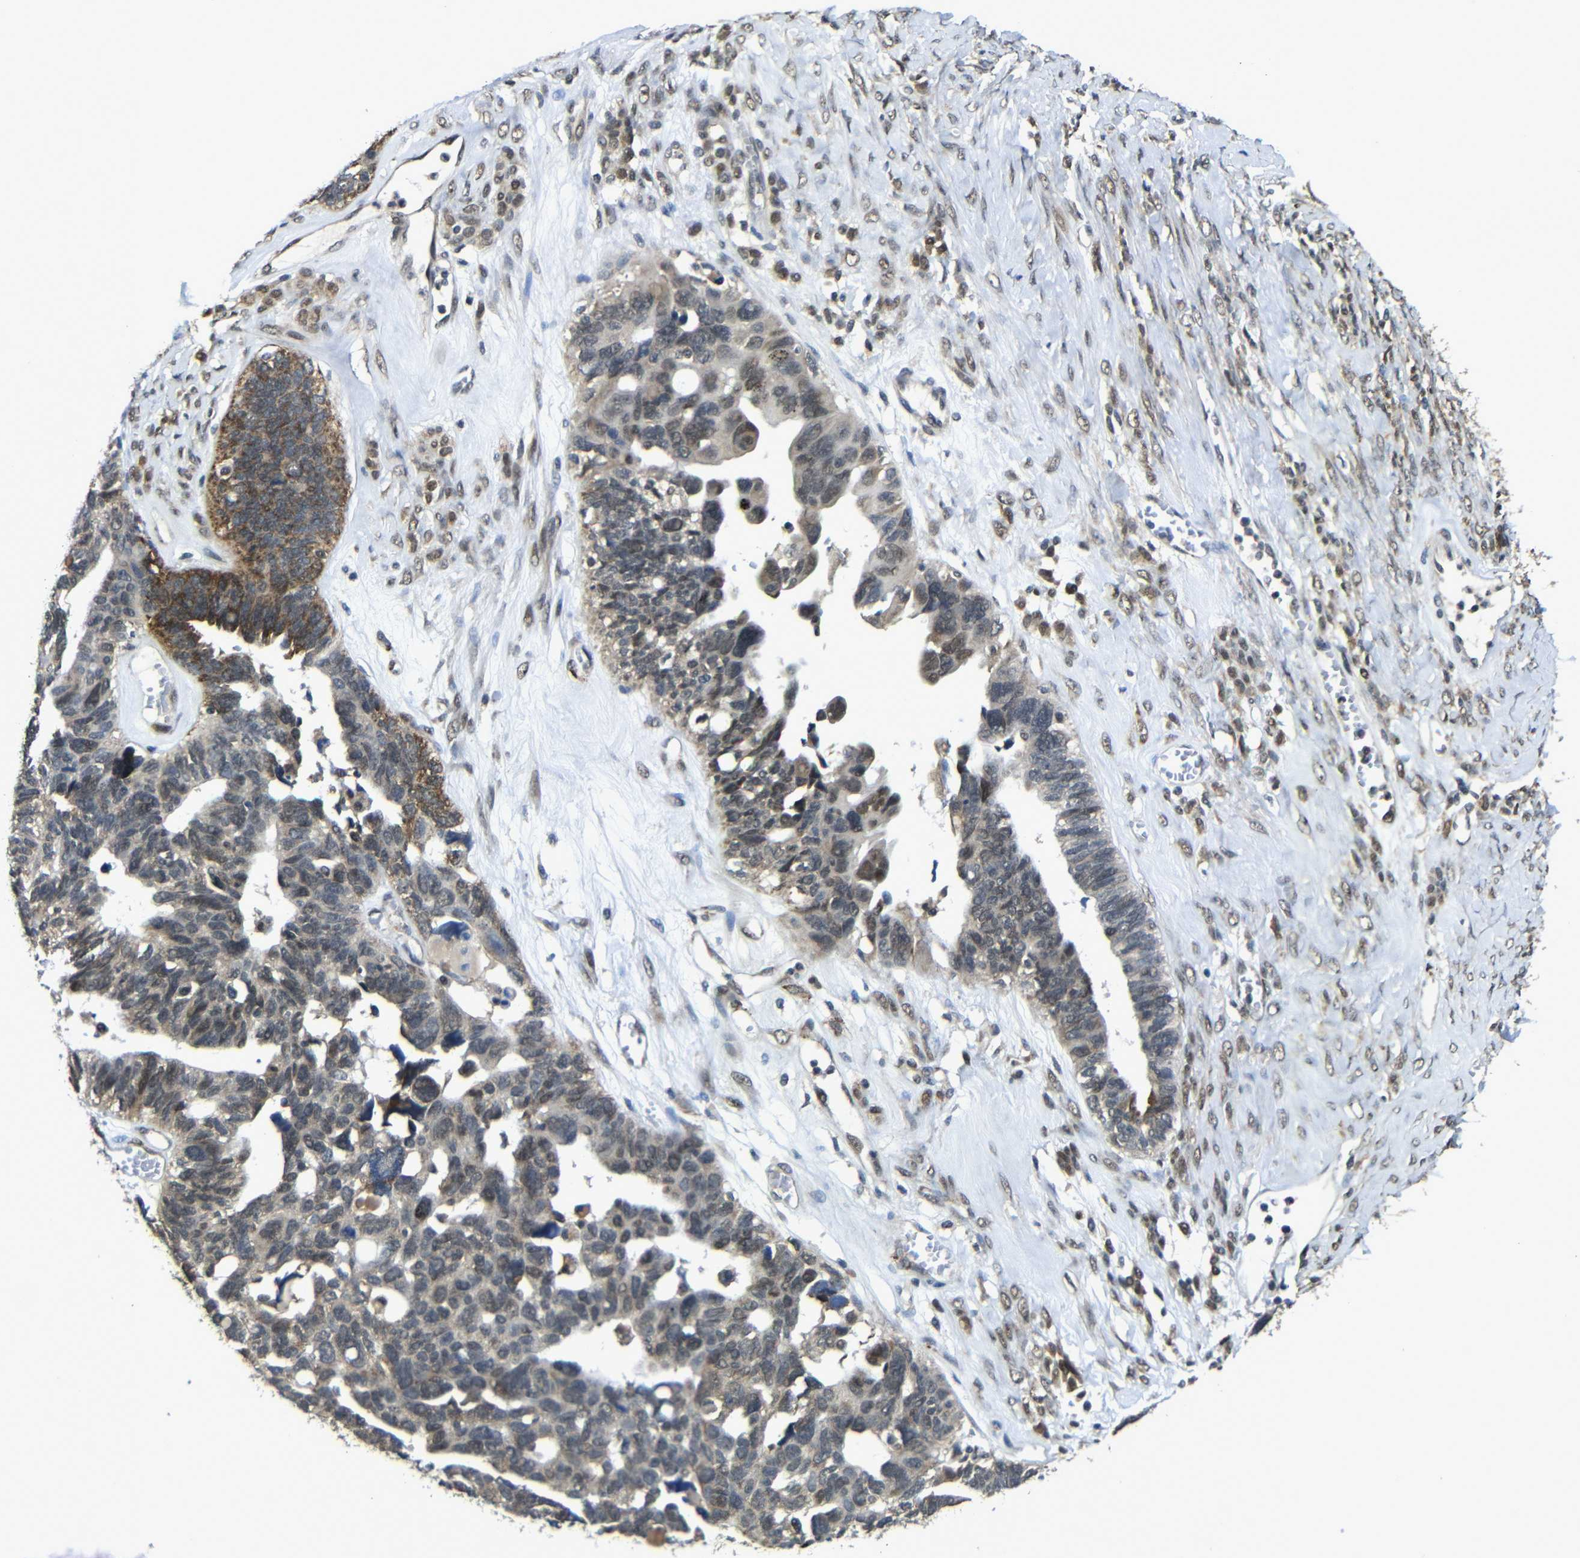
{"staining": {"intensity": "moderate", "quantity": "<25%", "location": "cytoplasmic/membranous"}, "tissue": "ovarian cancer", "cell_type": "Tumor cells", "image_type": "cancer", "snomed": [{"axis": "morphology", "description": "Cystadenocarcinoma, serous, NOS"}, {"axis": "topography", "description": "Ovary"}], "caption": "Immunohistochemical staining of human ovarian serous cystadenocarcinoma shows low levels of moderate cytoplasmic/membranous expression in approximately <25% of tumor cells. (Stains: DAB (3,3'-diaminobenzidine) in brown, nuclei in blue, Microscopy: brightfield microscopy at high magnification).", "gene": "FAM172A", "patient": {"sex": "female", "age": 79}}